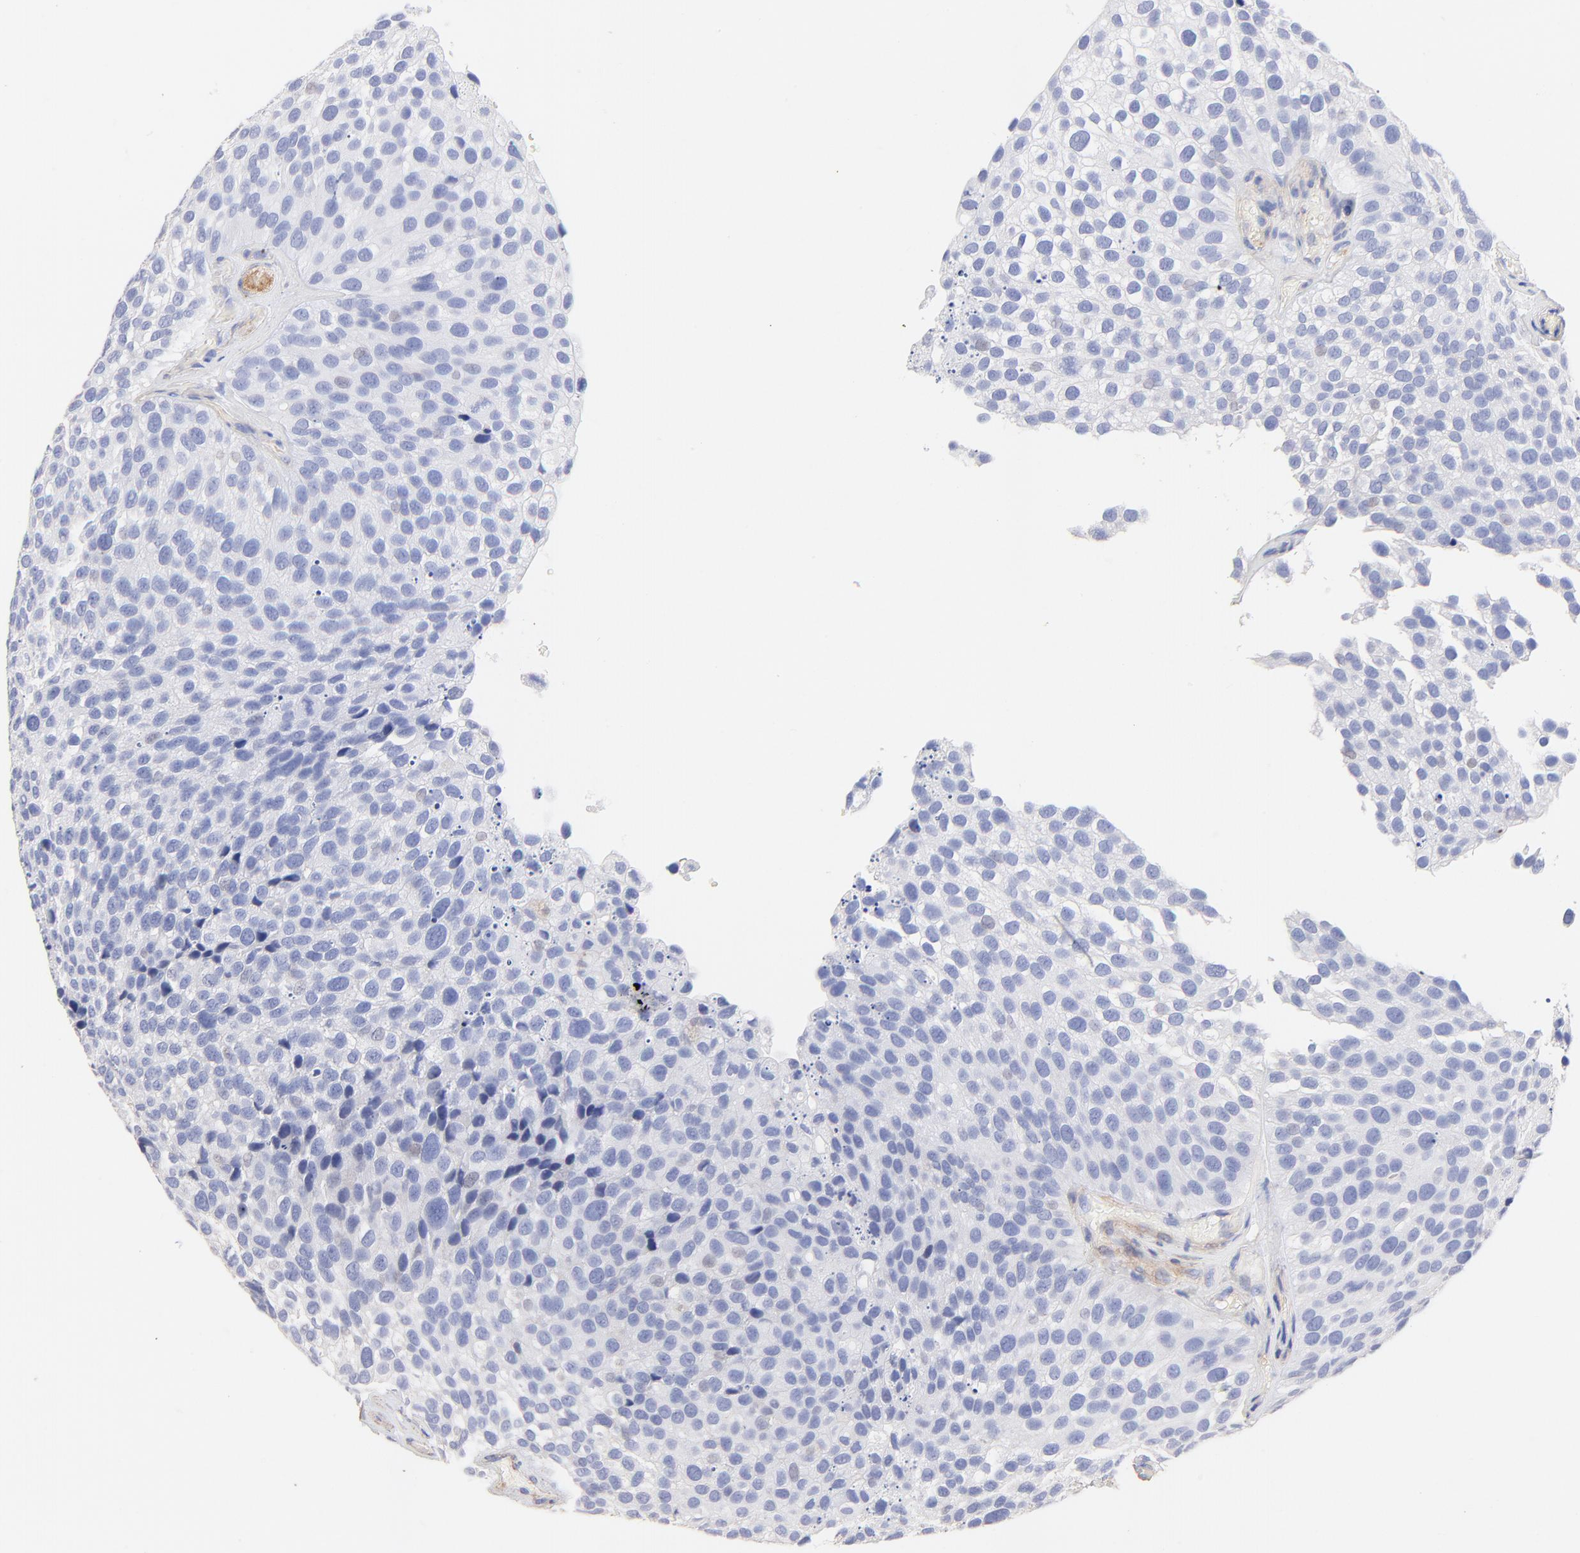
{"staining": {"intensity": "weak", "quantity": "<25%", "location": "nuclear"}, "tissue": "urothelial cancer", "cell_type": "Tumor cells", "image_type": "cancer", "snomed": [{"axis": "morphology", "description": "Urothelial carcinoma, High grade"}, {"axis": "topography", "description": "Urinary bladder"}], "caption": "Immunohistochemistry micrograph of urothelial cancer stained for a protein (brown), which displays no staining in tumor cells. (Stains: DAB immunohistochemistry with hematoxylin counter stain, Microscopy: brightfield microscopy at high magnification).", "gene": "ACTRT1", "patient": {"sex": "male", "age": 72}}